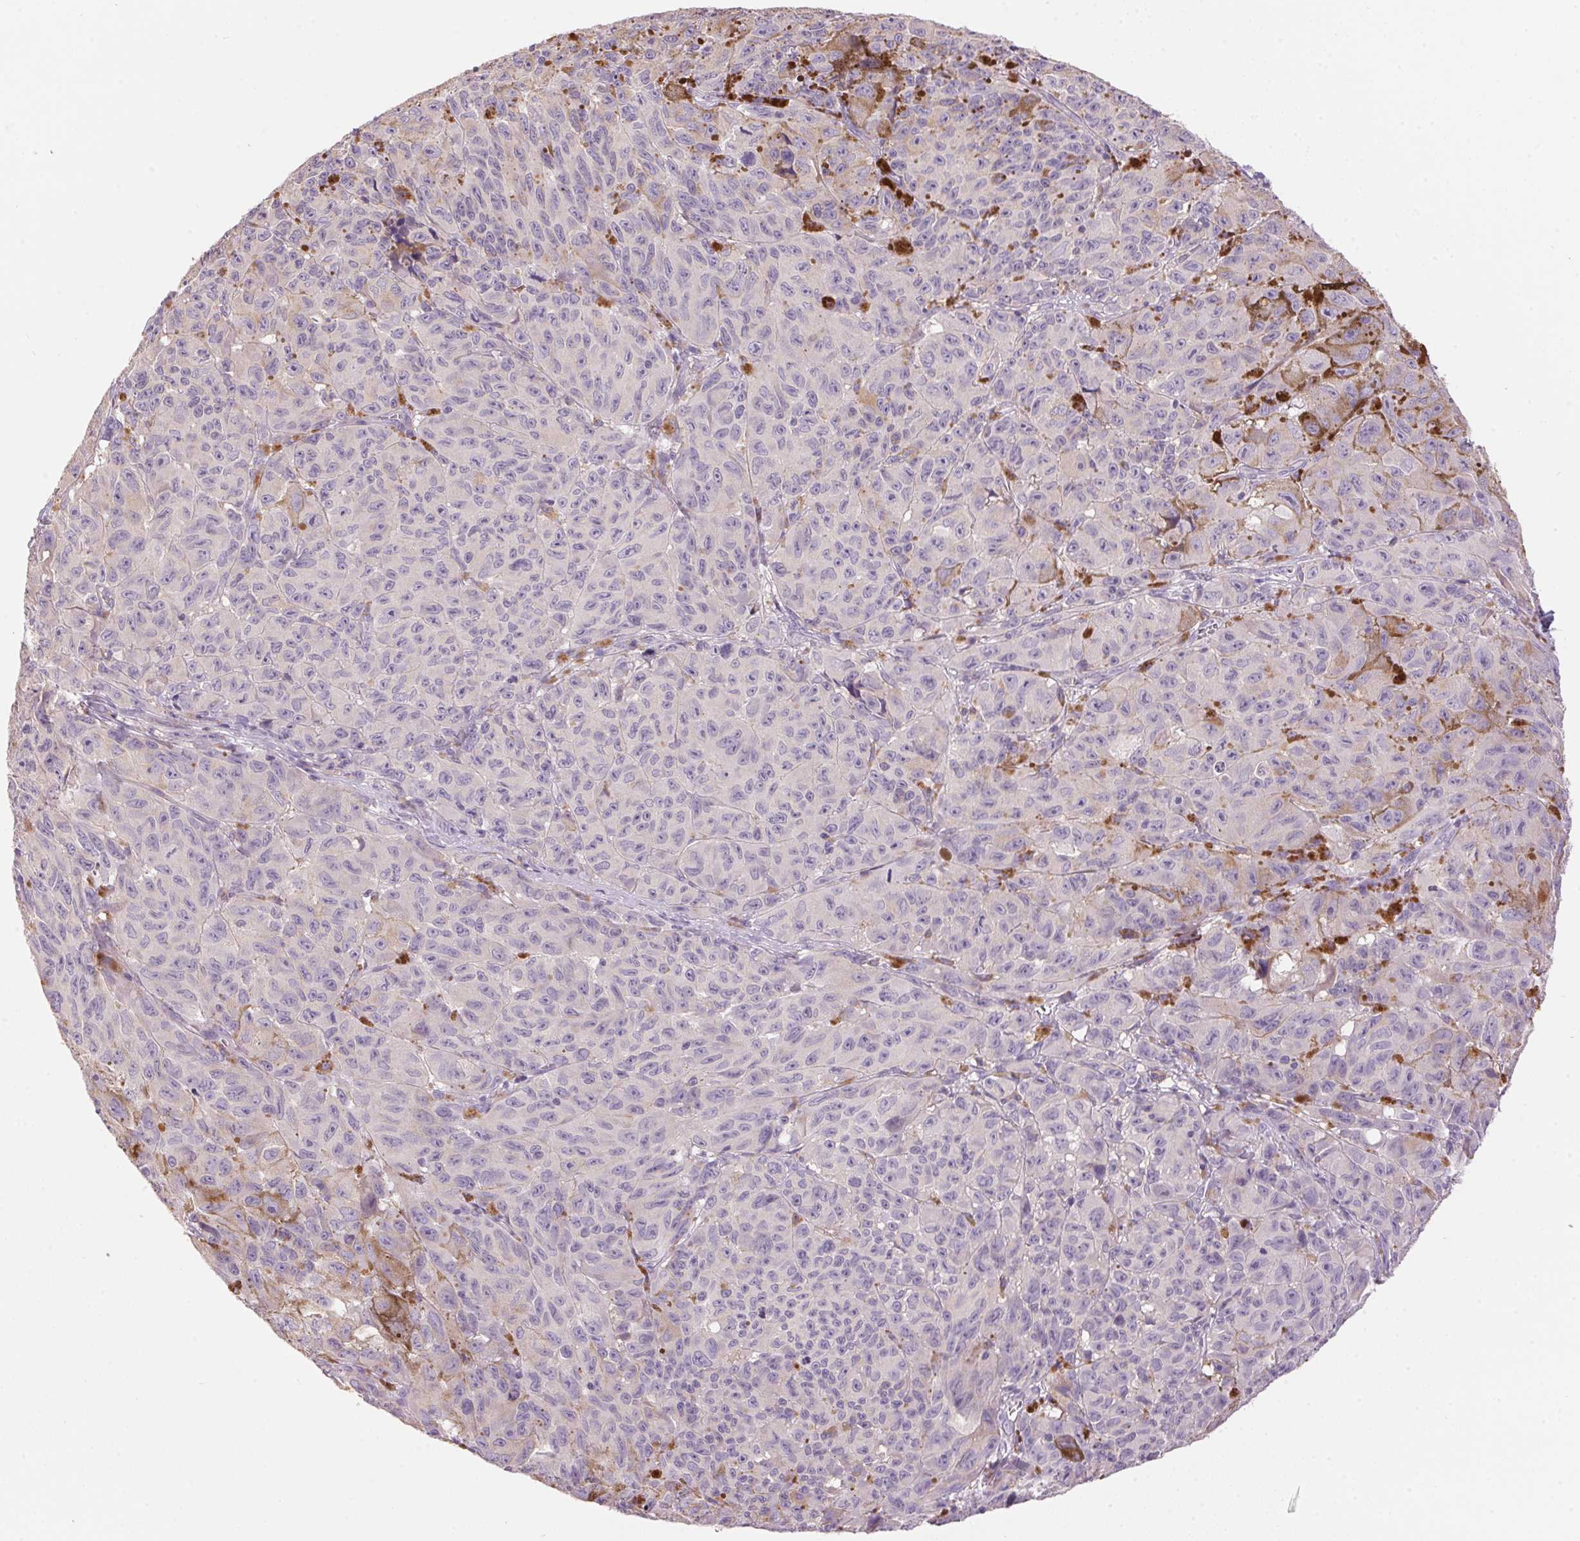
{"staining": {"intensity": "negative", "quantity": "none", "location": "none"}, "tissue": "melanoma", "cell_type": "Tumor cells", "image_type": "cancer", "snomed": [{"axis": "morphology", "description": "Malignant melanoma, NOS"}, {"axis": "topography", "description": "Vulva, labia, clitoris and Bartholin´s gland, NO"}], "caption": "Image shows no protein positivity in tumor cells of malignant melanoma tissue.", "gene": "LYZL6", "patient": {"sex": "female", "age": 75}}